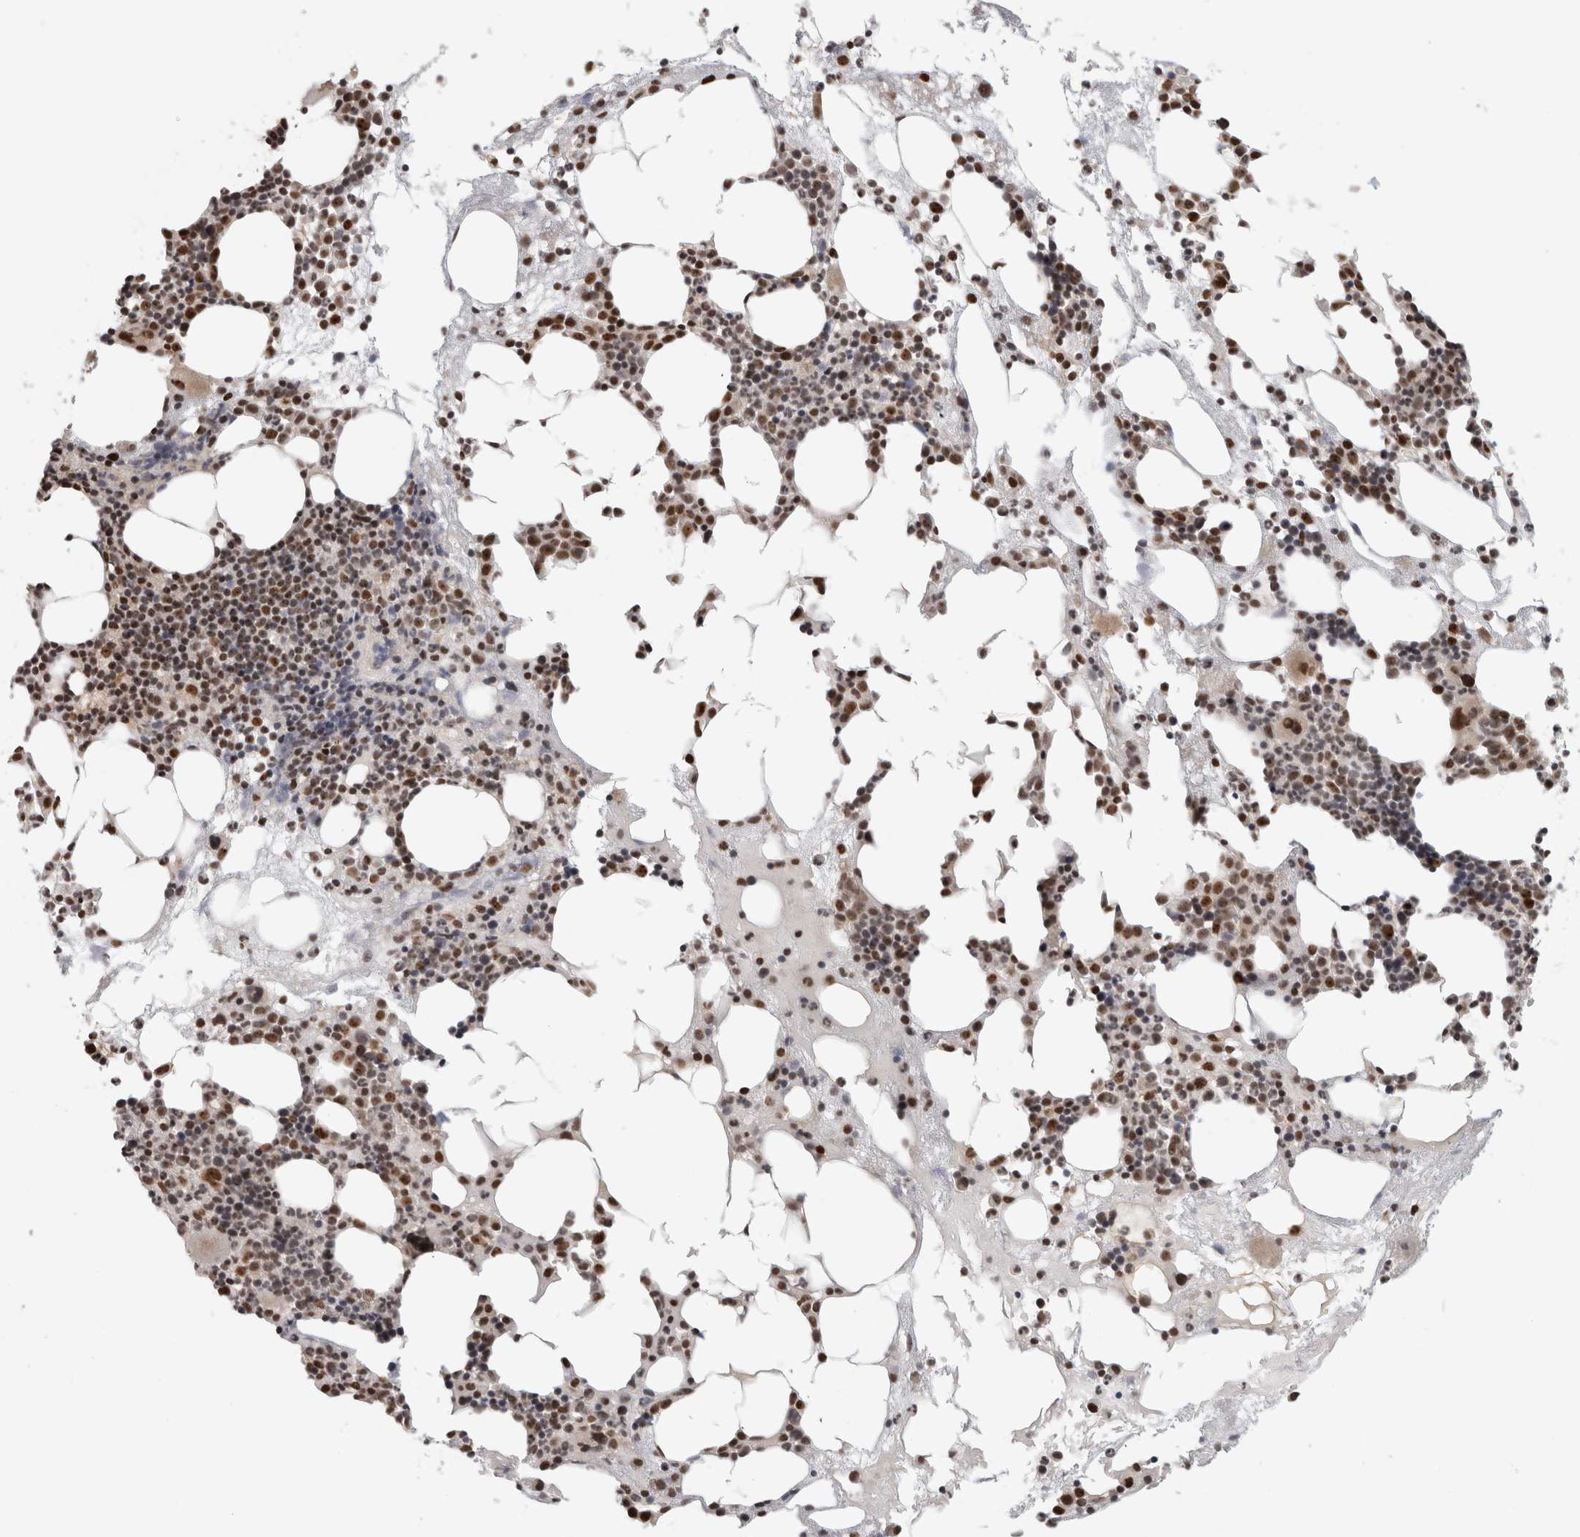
{"staining": {"intensity": "moderate", "quantity": ">75%", "location": "nuclear"}, "tissue": "bone marrow", "cell_type": "Hematopoietic cells", "image_type": "normal", "snomed": [{"axis": "morphology", "description": "Normal tissue, NOS"}, {"axis": "morphology", "description": "Inflammation, NOS"}, {"axis": "topography", "description": "Bone marrow"}], "caption": "Immunohistochemistry (IHC) (DAB) staining of normal bone marrow shows moderate nuclear protein expression in about >75% of hematopoietic cells. The staining was performed using DAB (3,3'-diaminobenzidine) to visualize the protein expression in brown, while the nuclei were stained in blue with hematoxylin (Magnification: 20x).", "gene": "EBNA1BP2", "patient": {"sex": "female", "age": 81}}